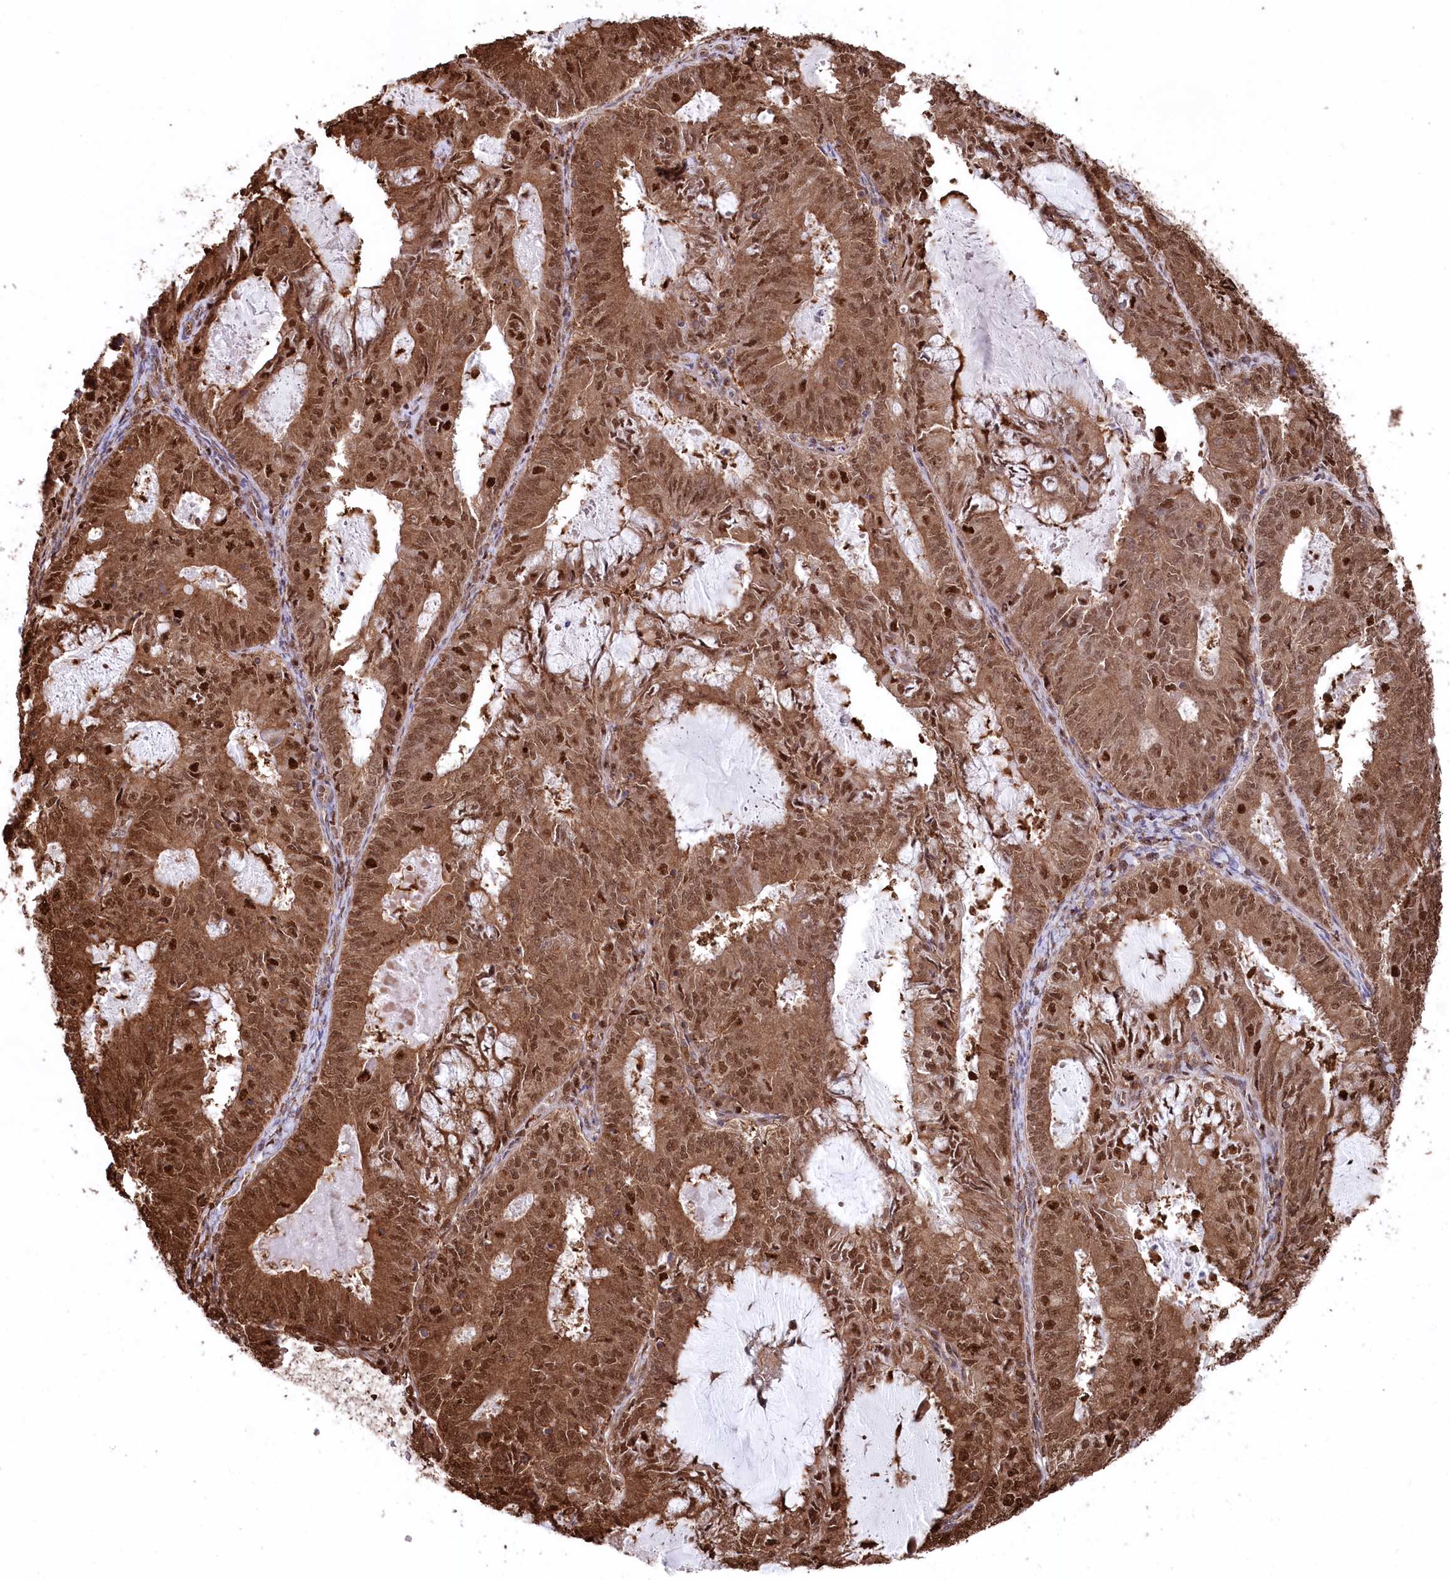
{"staining": {"intensity": "moderate", "quantity": ">75%", "location": "cytoplasmic/membranous,nuclear"}, "tissue": "endometrial cancer", "cell_type": "Tumor cells", "image_type": "cancer", "snomed": [{"axis": "morphology", "description": "Adenocarcinoma, NOS"}, {"axis": "topography", "description": "Endometrium"}], "caption": "Protein staining by immunohistochemistry displays moderate cytoplasmic/membranous and nuclear positivity in approximately >75% of tumor cells in adenocarcinoma (endometrial). (DAB (3,3'-diaminobenzidine) IHC with brightfield microscopy, high magnification).", "gene": "PSMA1", "patient": {"sex": "female", "age": 57}}